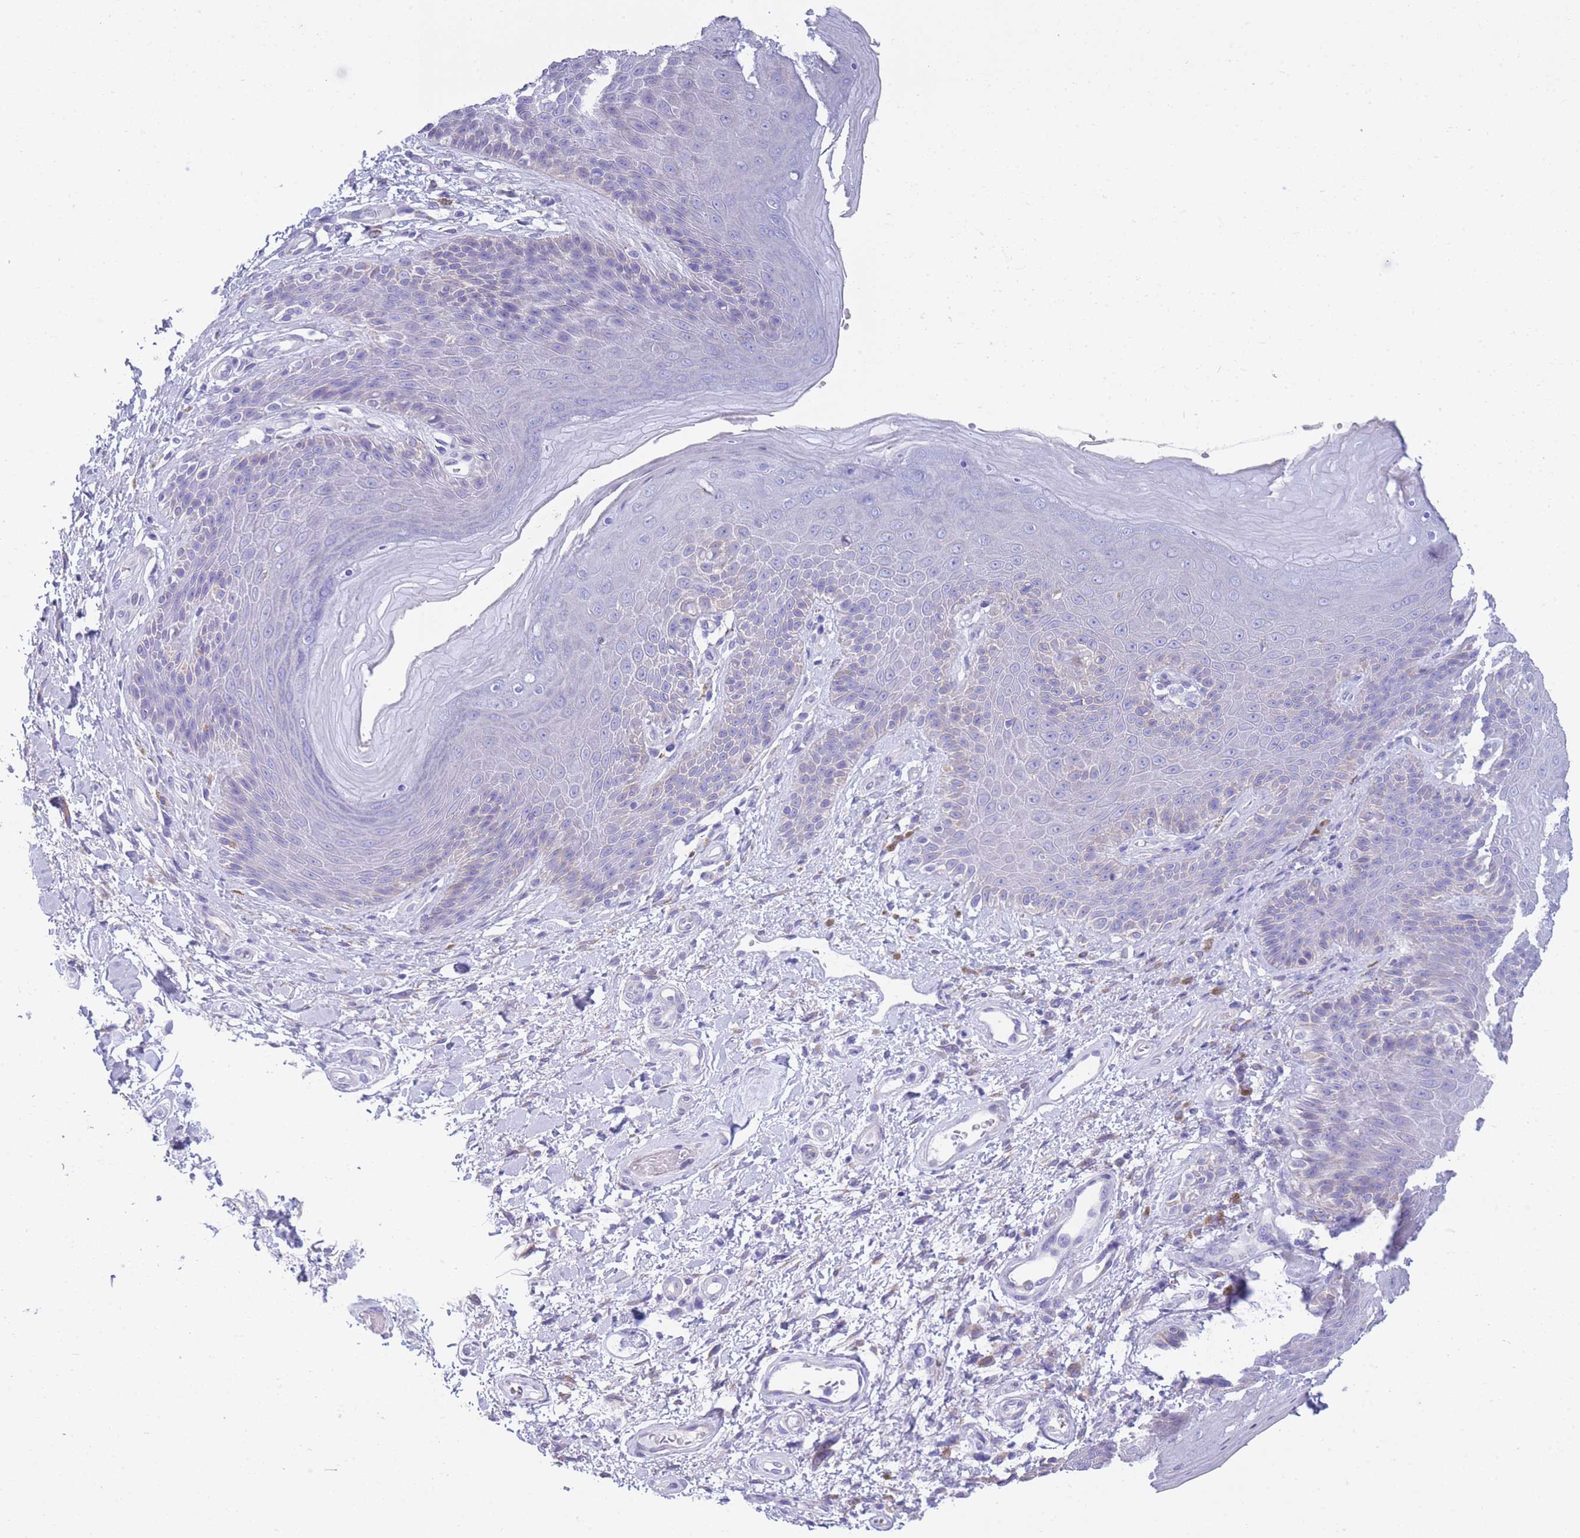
{"staining": {"intensity": "negative", "quantity": "none", "location": "none"}, "tissue": "skin", "cell_type": "Epidermal cells", "image_type": "normal", "snomed": [{"axis": "morphology", "description": "Normal tissue, NOS"}, {"axis": "topography", "description": "Anal"}], "caption": "DAB immunohistochemical staining of normal skin reveals no significant positivity in epidermal cells. (DAB (3,3'-diaminobenzidine) immunohistochemistry visualized using brightfield microscopy, high magnification).", "gene": "XKR8", "patient": {"sex": "female", "age": 89}}